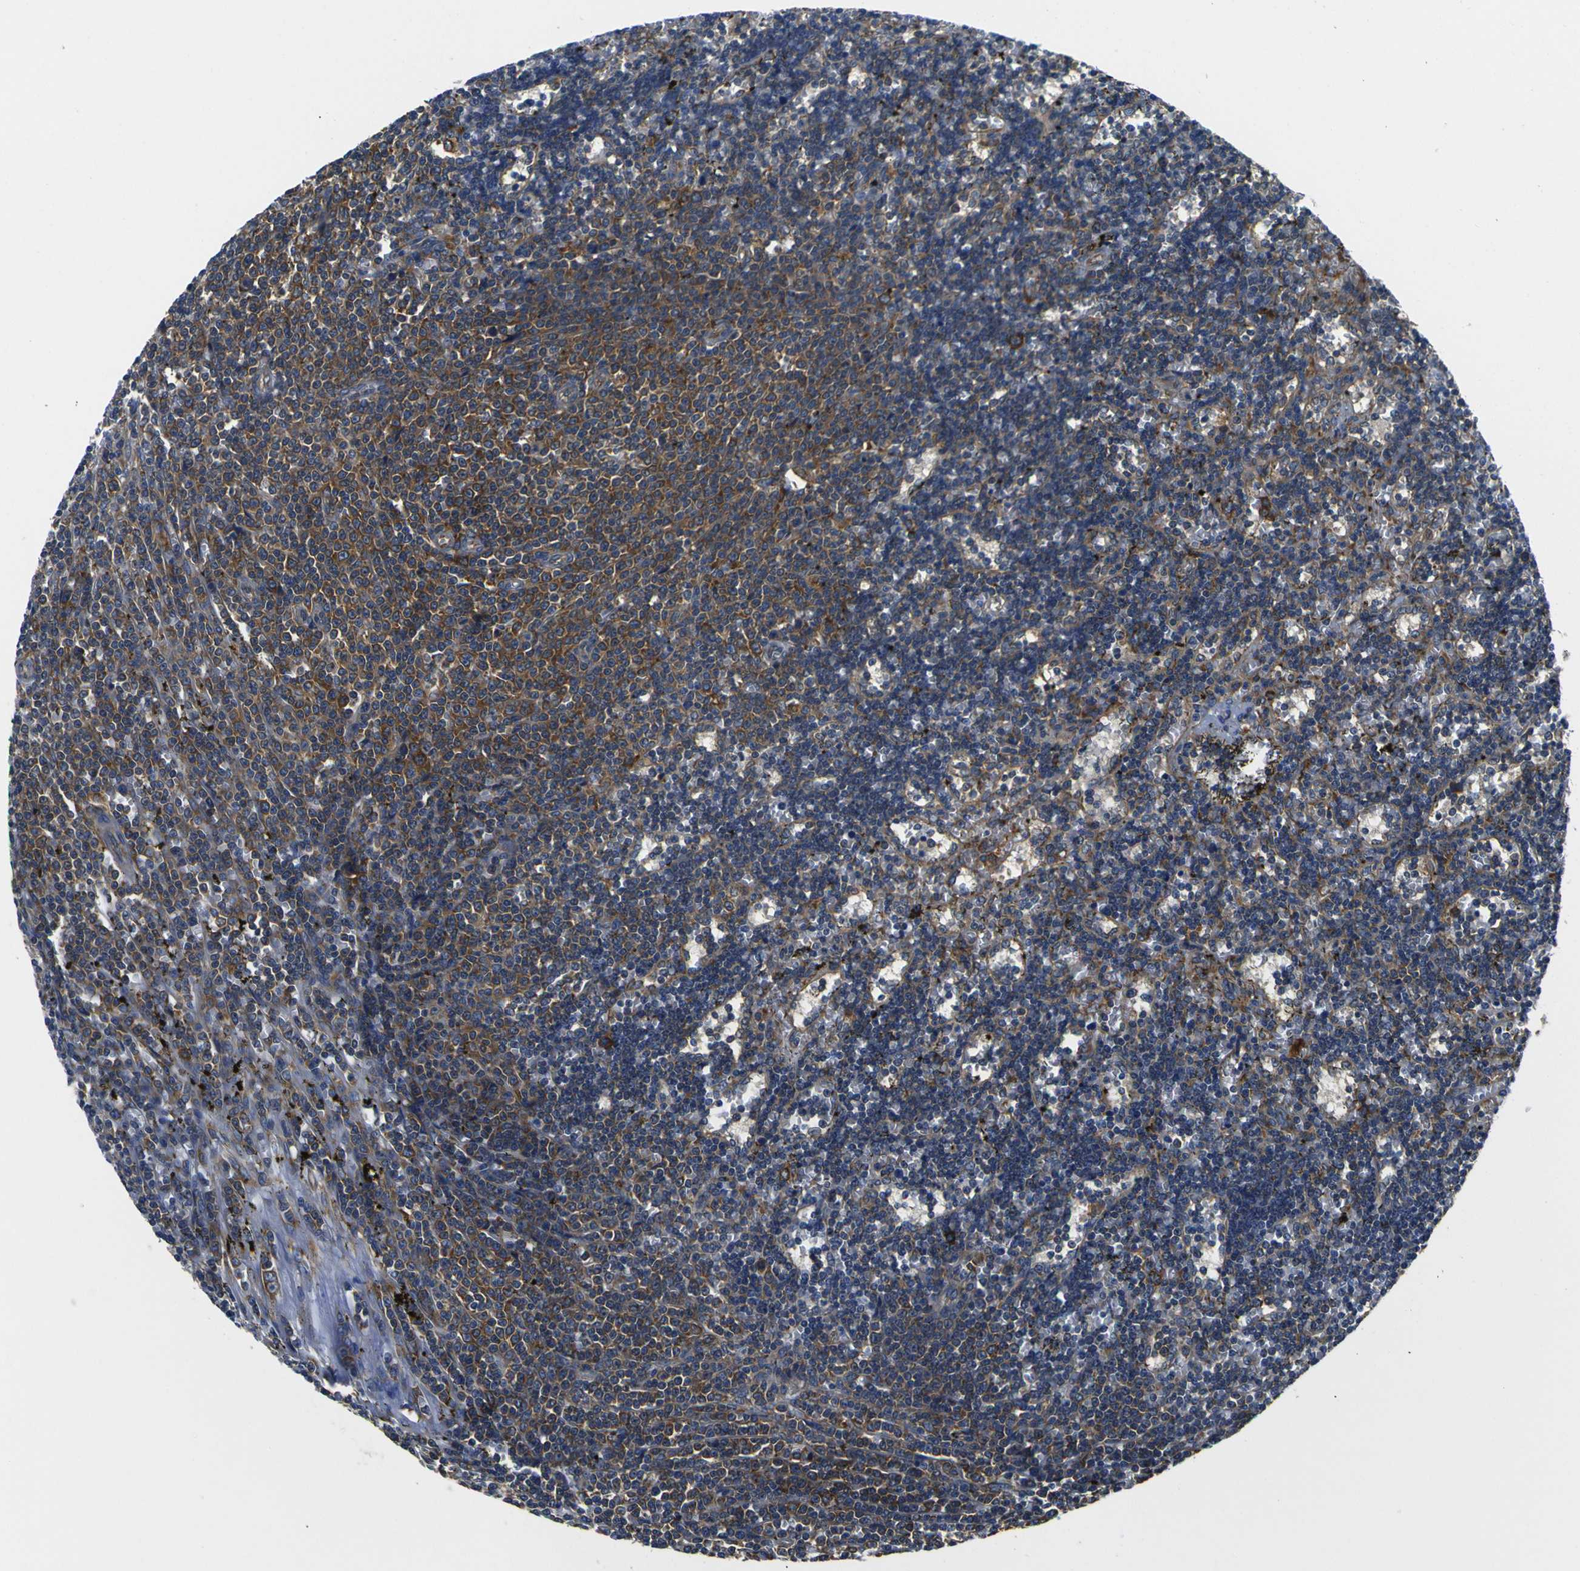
{"staining": {"intensity": "moderate", "quantity": "25%-75%", "location": "cytoplasmic/membranous"}, "tissue": "lymphoma", "cell_type": "Tumor cells", "image_type": "cancer", "snomed": [{"axis": "morphology", "description": "Malignant lymphoma, non-Hodgkin's type, Low grade"}, {"axis": "topography", "description": "Spleen"}], "caption": "A medium amount of moderate cytoplasmic/membranous staining is seen in approximately 25%-75% of tumor cells in lymphoma tissue.", "gene": "RPSA", "patient": {"sex": "male", "age": 60}}